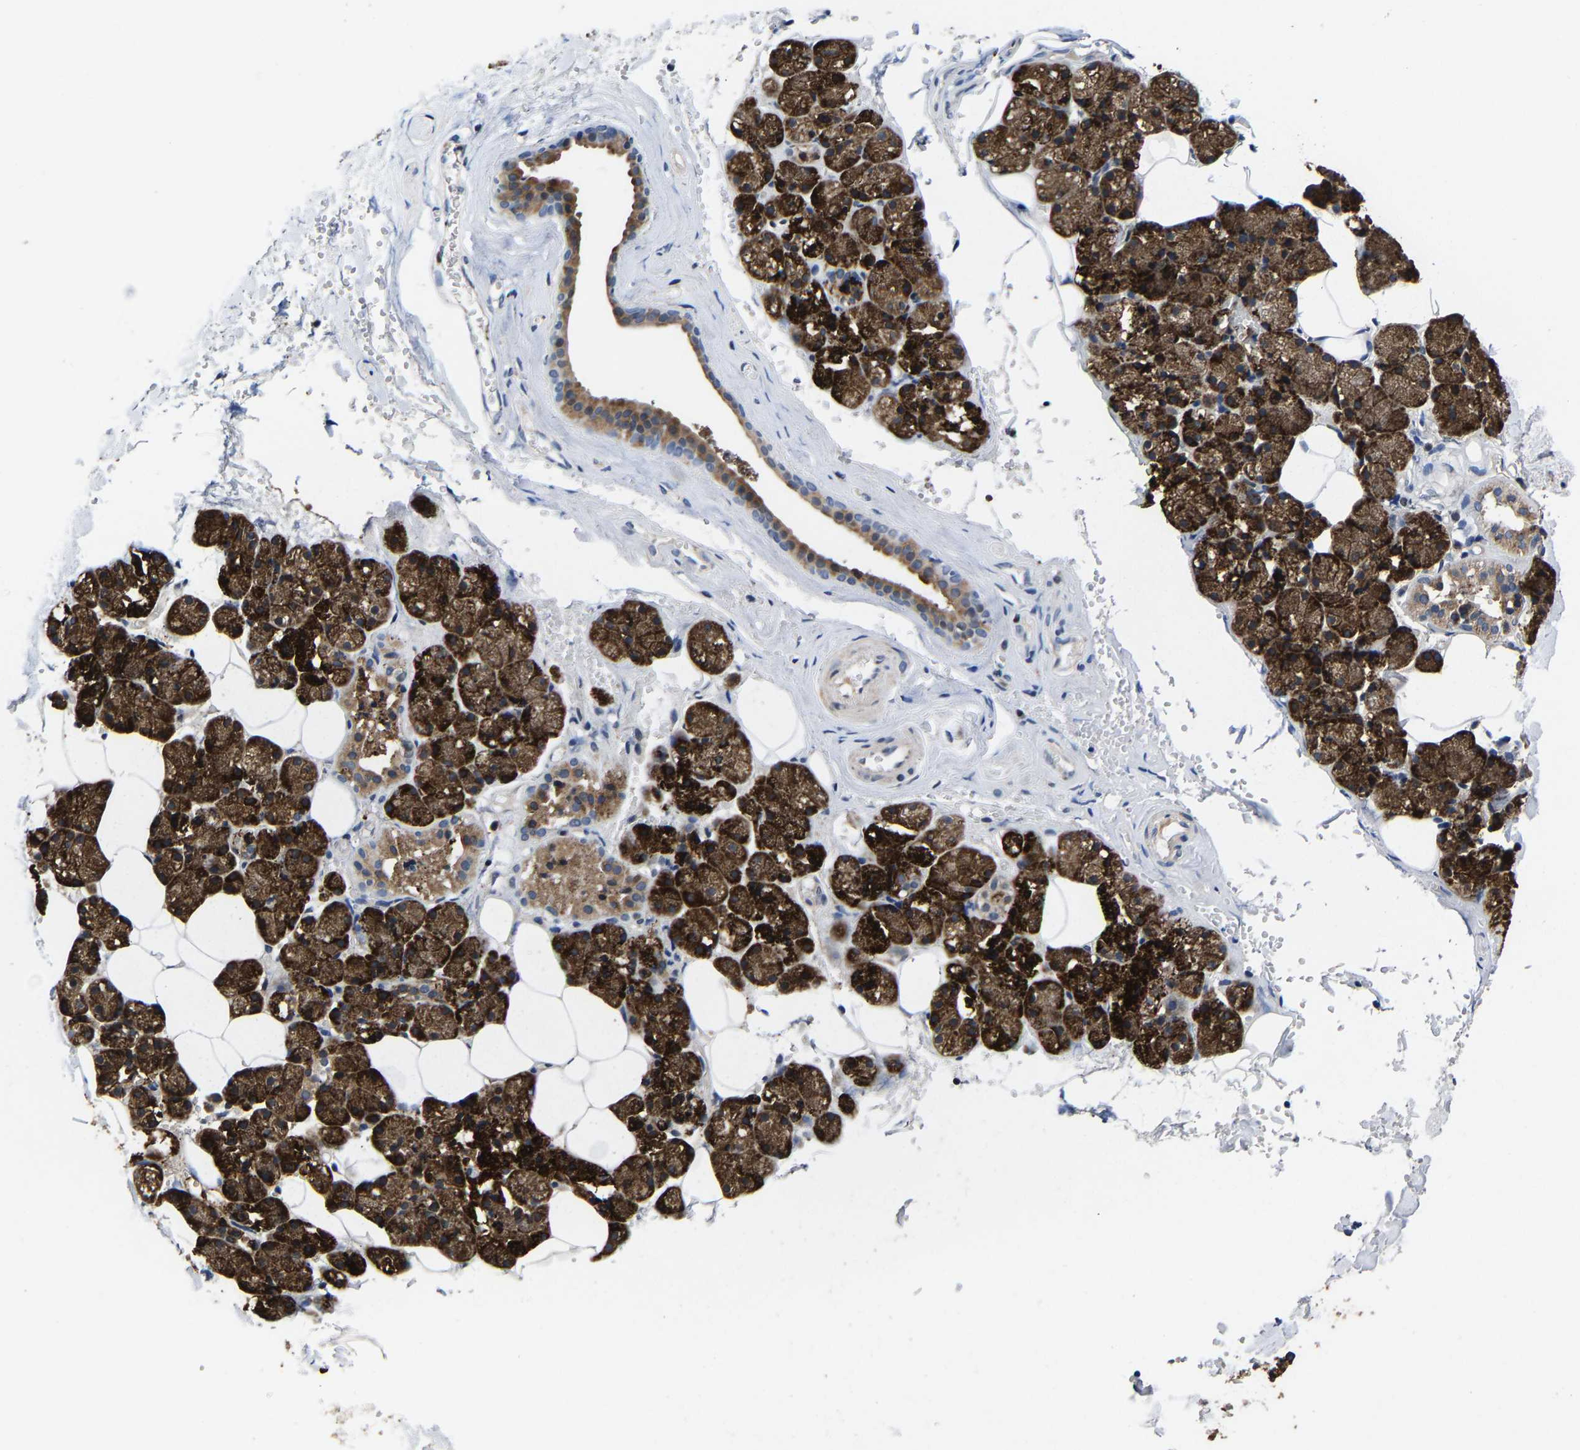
{"staining": {"intensity": "strong", "quantity": ">75%", "location": "cytoplasmic/membranous"}, "tissue": "salivary gland", "cell_type": "Glandular cells", "image_type": "normal", "snomed": [{"axis": "morphology", "description": "Normal tissue, NOS"}, {"axis": "topography", "description": "Salivary gland"}], "caption": "An immunohistochemistry (IHC) micrograph of normal tissue is shown. Protein staining in brown labels strong cytoplasmic/membranous positivity in salivary gland within glandular cells.", "gene": "SLC12A2", "patient": {"sex": "male", "age": 62}}